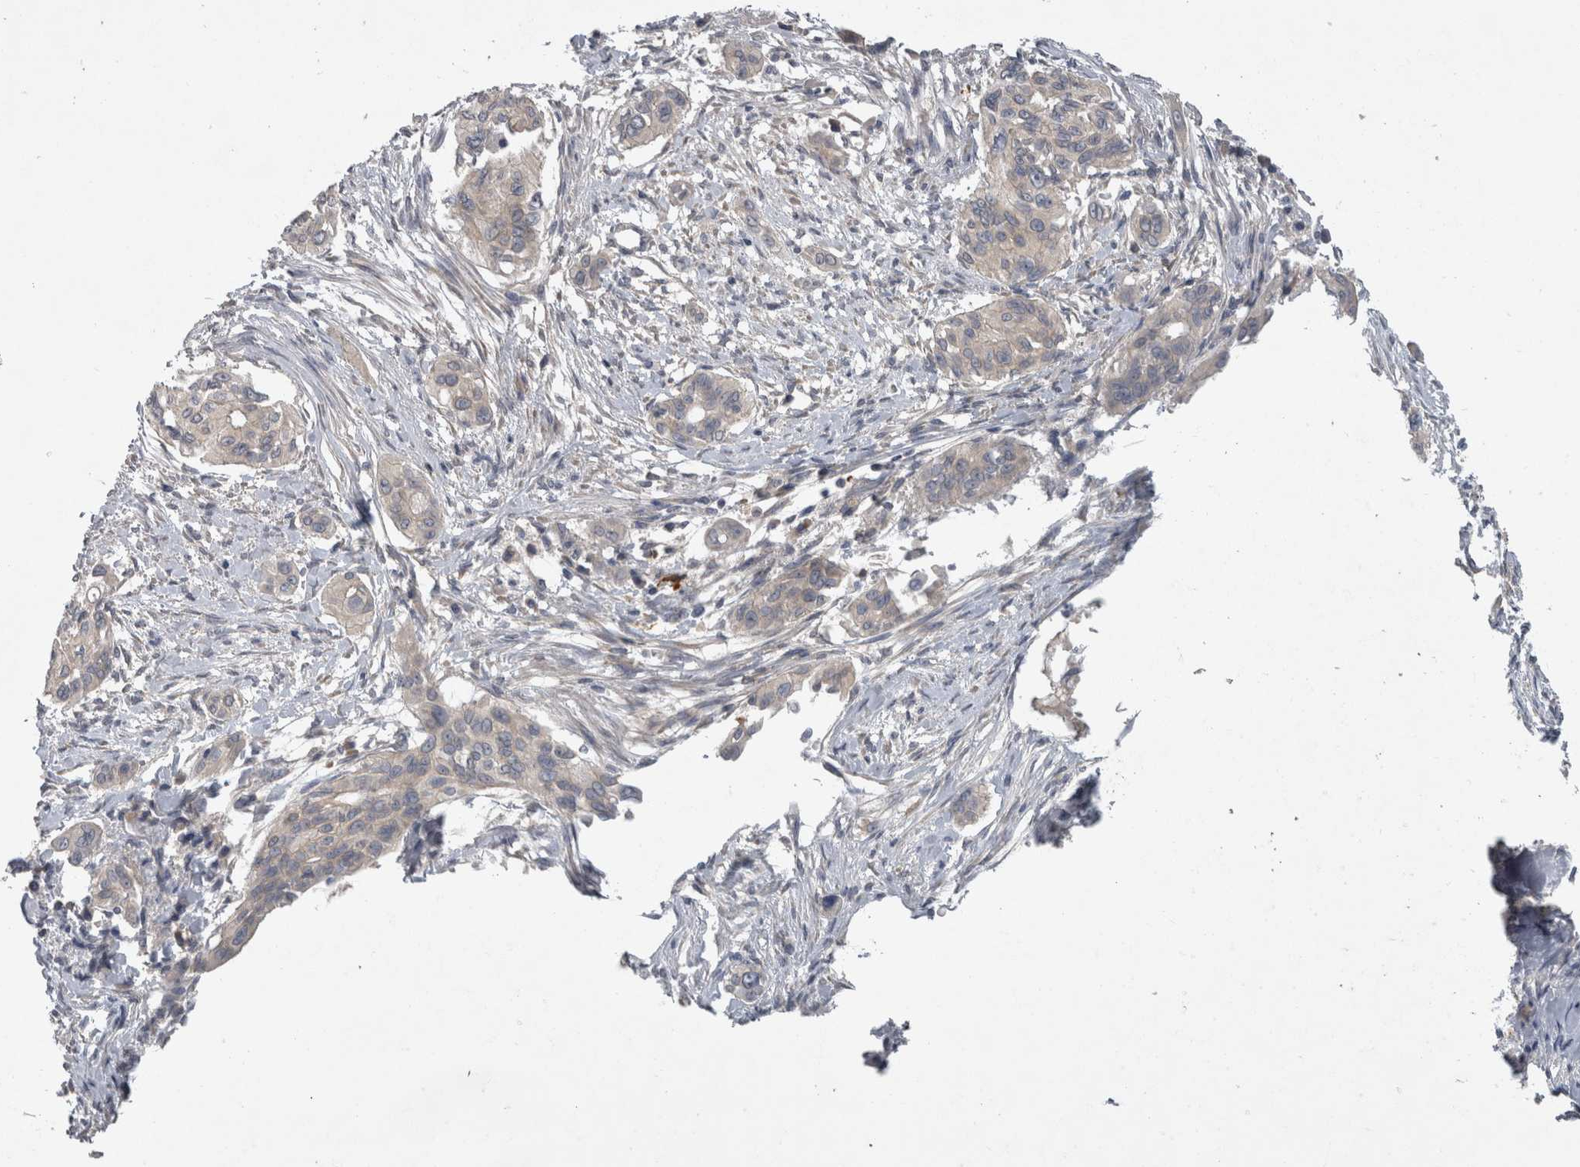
{"staining": {"intensity": "negative", "quantity": "none", "location": "none"}, "tissue": "pancreatic cancer", "cell_type": "Tumor cells", "image_type": "cancer", "snomed": [{"axis": "morphology", "description": "Adenocarcinoma, NOS"}, {"axis": "topography", "description": "Pancreas"}], "caption": "Tumor cells show no significant protein staining in pancreatic adenocarcinoma.", "gene": "SLC22A11", "patient": {"sex": "female", "age": 60}}